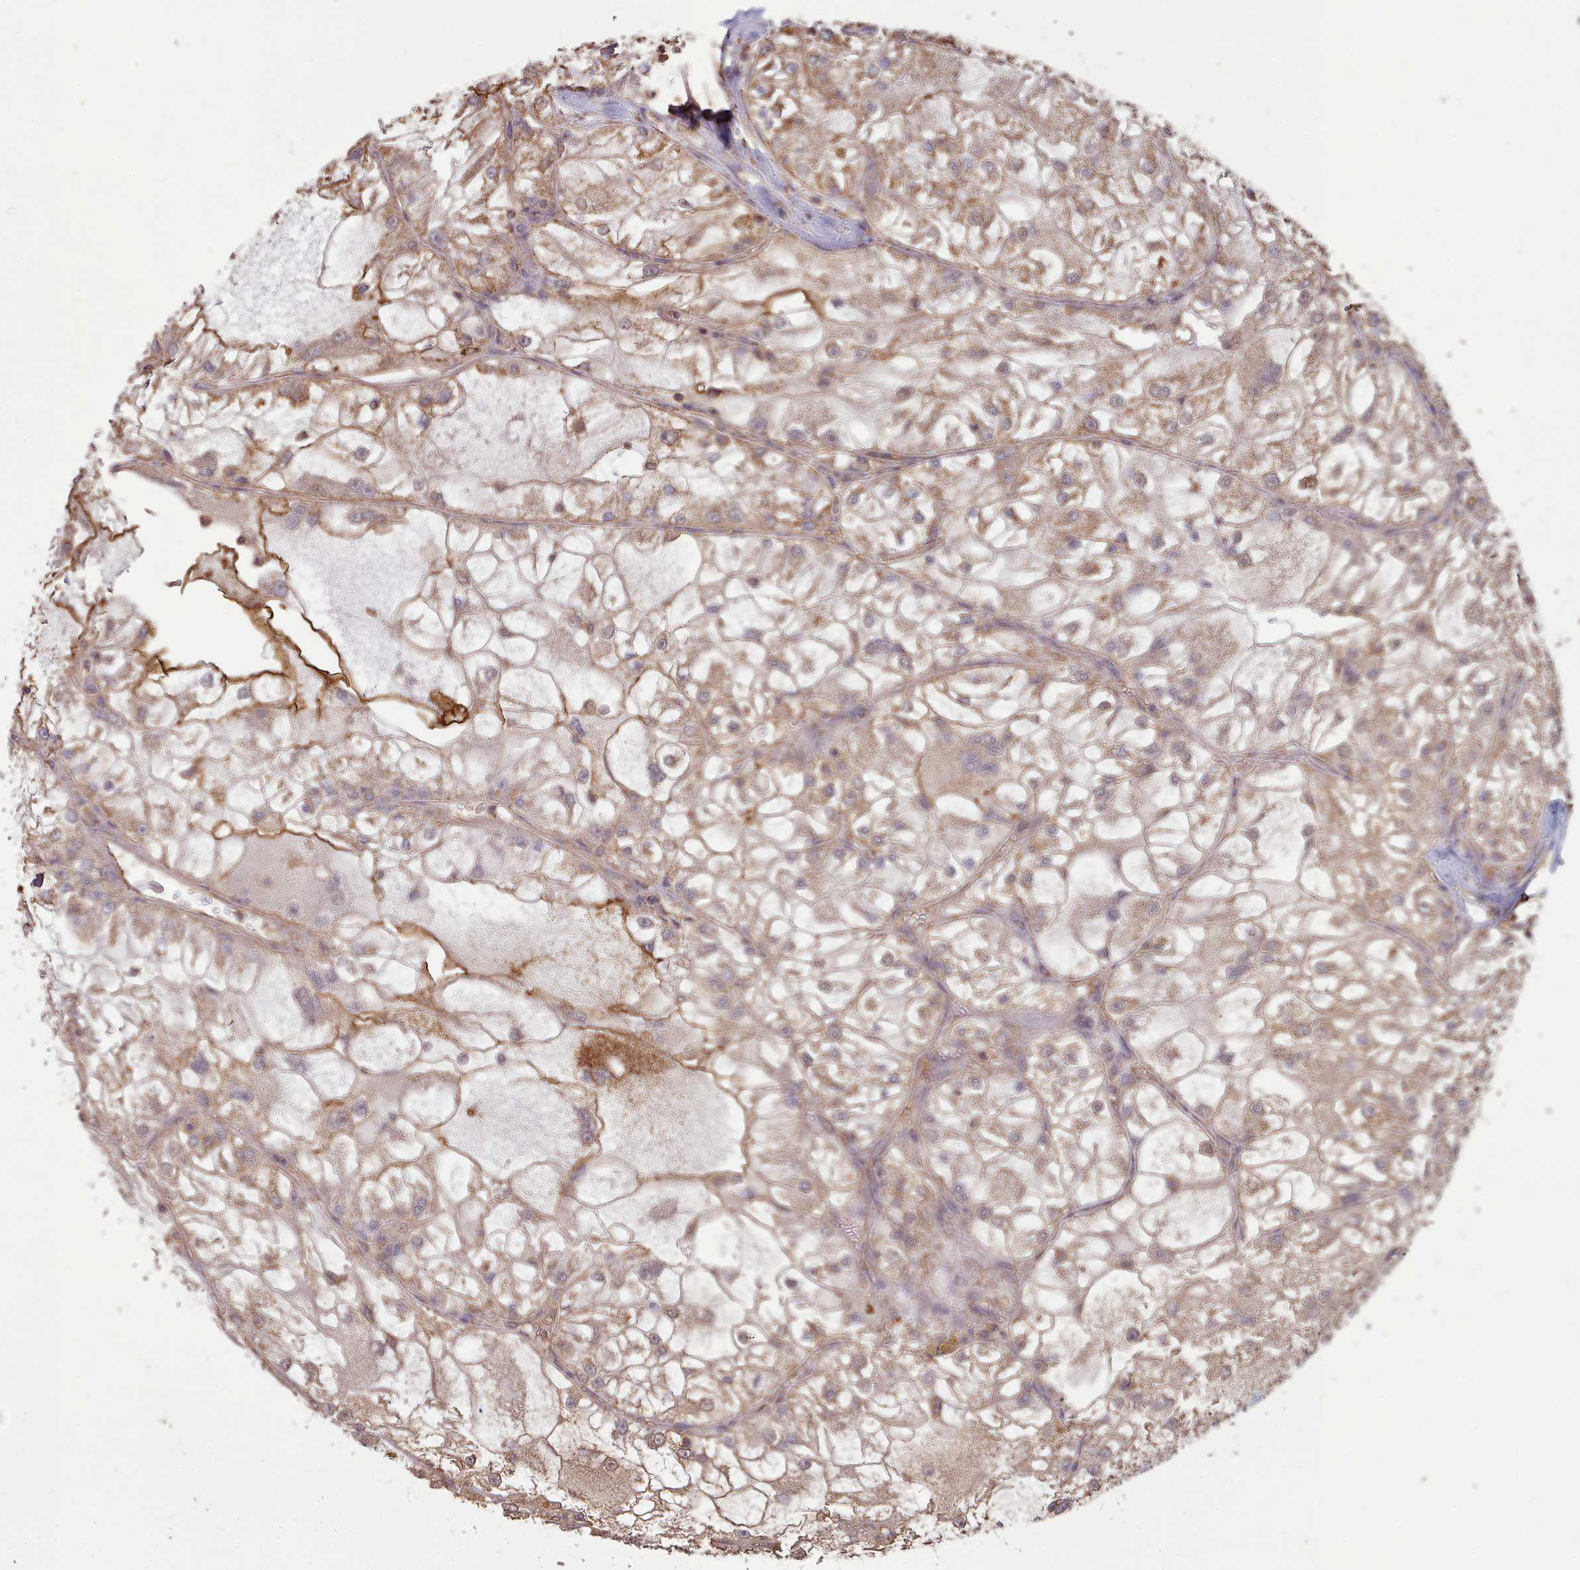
{"staining": {"intensity": "moderate", "quantity": ">75%", "location": "cytoplasmic/membranous"}, "tissue": "renal cancer", "cell_type": "Tumor cells", "image_type": "cancer", "snomed": [{"axis": "morphology", "description": "Adenocarcinoma, NOS"}, {"axis": "topography", "description": "Kidney"}], "caption": "DAB immunohistochemical staining of renal cancer (adenocarcinoma) shows moderate cytoplasmic/membranous protein expression in about >75% of tumor cells. The staining was performed using DAB (3,3'-diaminobenzidine), with brown indicating positive protein expression. Nuclei are stained blue with hematoxylin.", "gene": "METRN", "patient": {"sex": "female", "age": 72}}